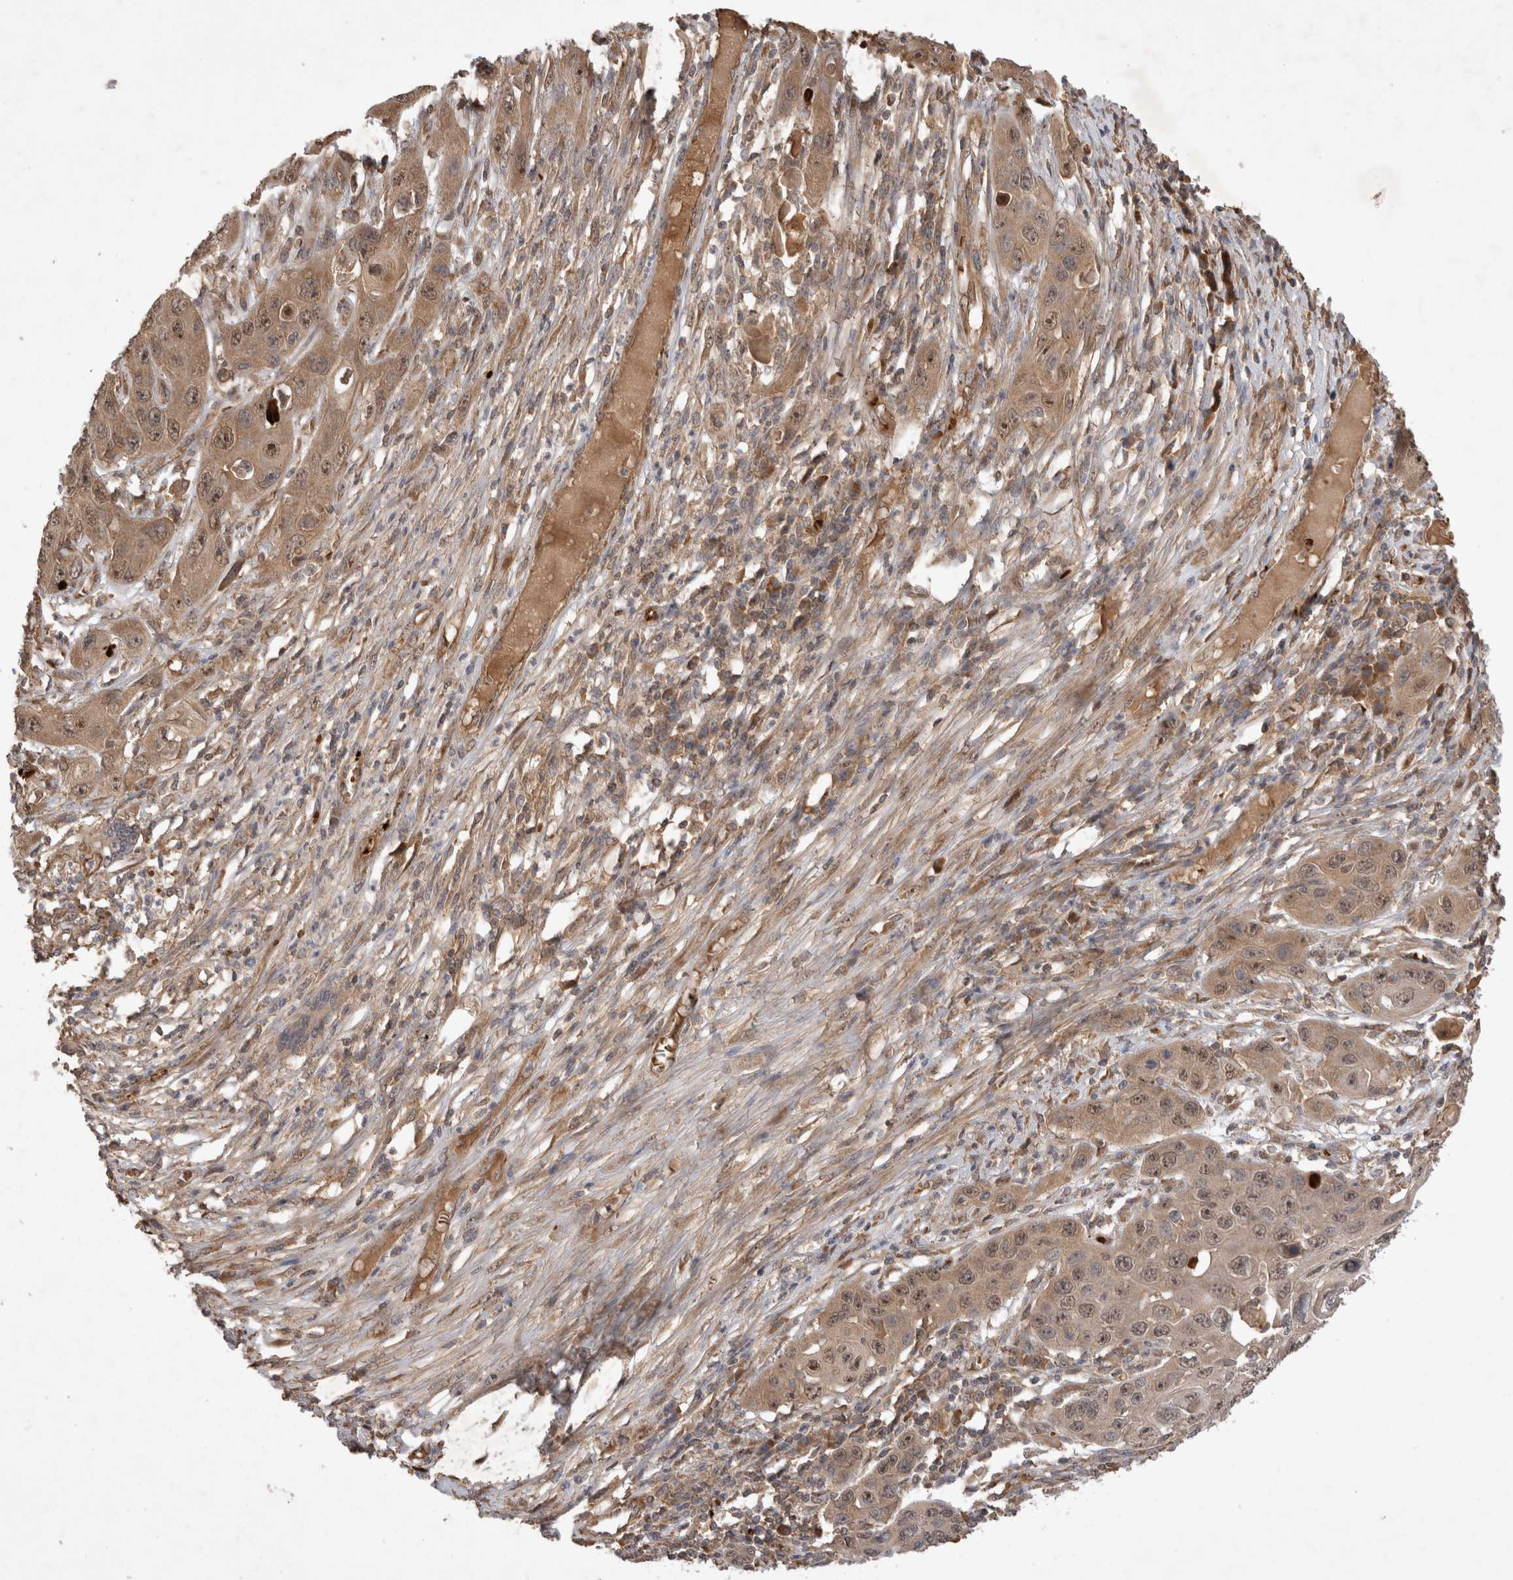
{"staining": {"intensity": "moderate", "quantity": ">75%", "location": "cytoplasmic/membranous,nuclear"}, "tissue": "skin cancer", "cell_type": "Tumor cells", "image_type": "cancer", "snomed": [{"axis": "morphology", "description": "Squamous cell carcinoma, NOS"}, {"axis": "topography", "description": "Skin"}], "caption": "IHC of human skin squamous cell carcinoma shows medium levels of moderate cytoplasmic/membranous and nuclear expression in approximately >75% of tumor cells.", "gene": "FAM221A", "patient": {"sex": "male", "age": 55}}